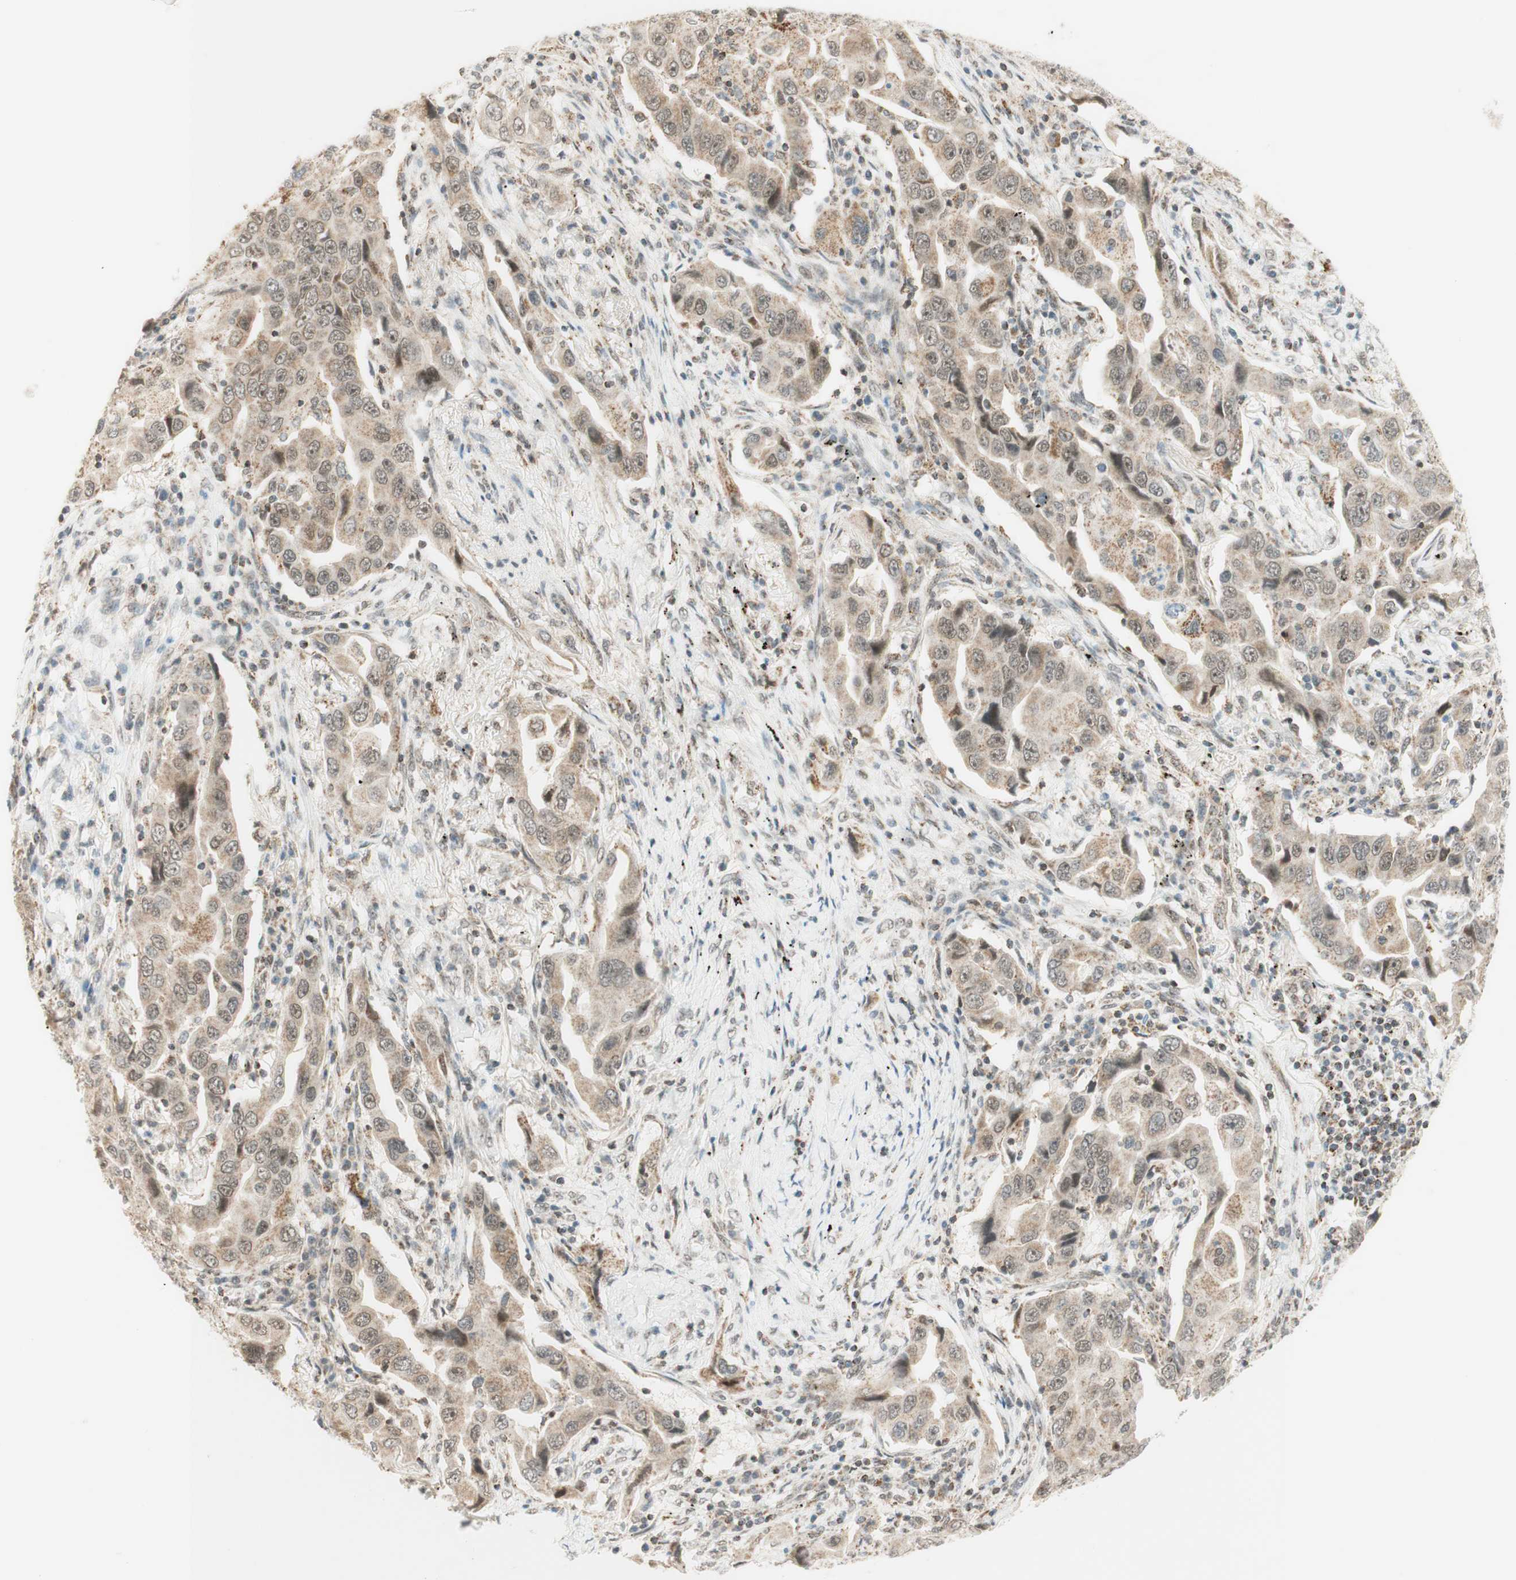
{"staining": {"intensity": "weak", "quantity": ">75%", "location": "cytoplasmic/membranous,nuclear"}, "tissue": "lung cancer", "cell_type": "Tumor cells", "image_type": "cancer", "snomed": [{"axis": "morphology", "description": "Adenocarcinoma, NOS"}, {"axis": "topography", "description": "Lung"}], "caption": "This is a micrograph of IHC staining of lung adenocarcinoma, which shows weak expression in the cytoplasmic/membranous and nuclear of tumor cells.", "gene": "ZNF782", "patient": {"sex": "female", "age": 65}}